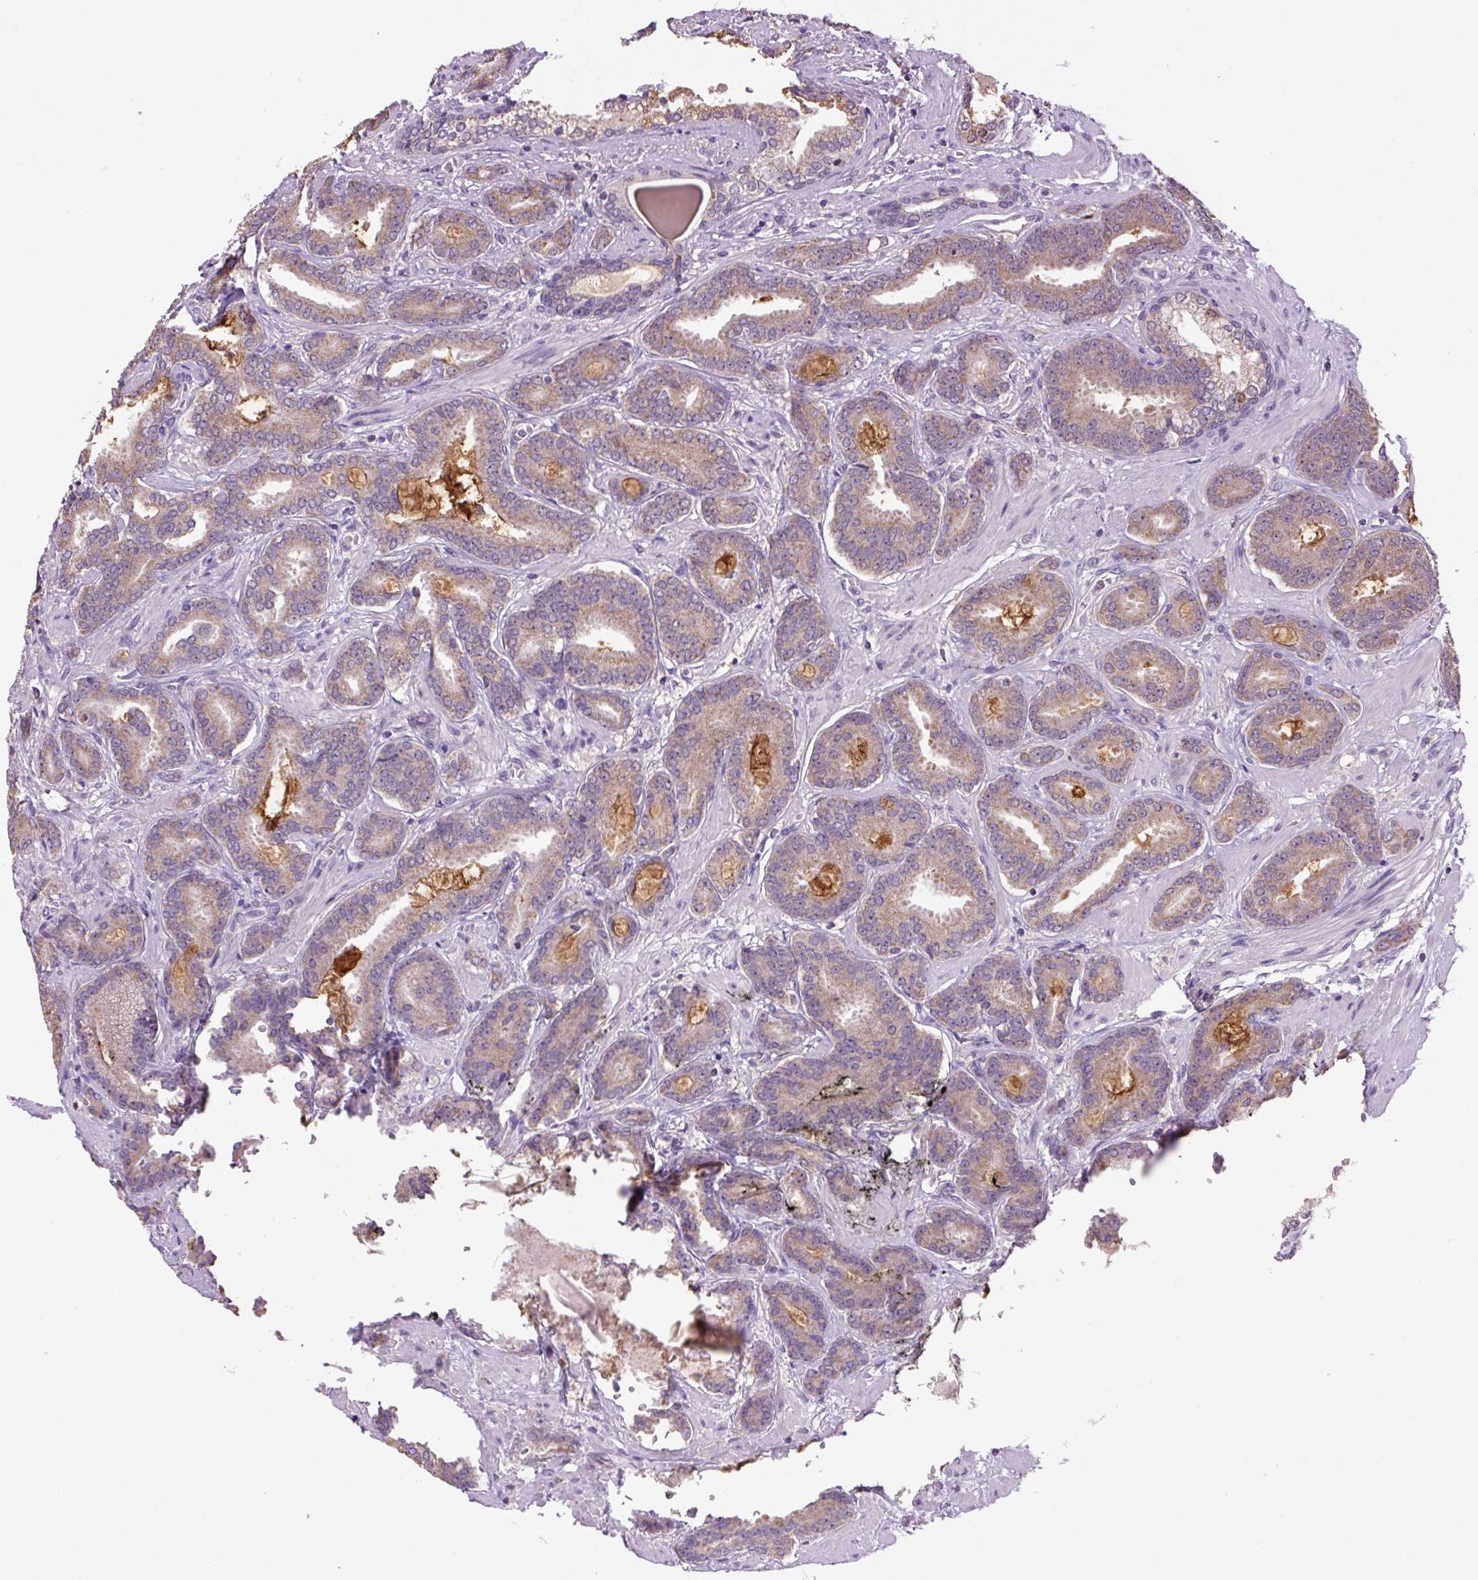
{"staining": {"intensity": "moderate", "quantity": ">75%", "location": "cytoplasmic/membranous"}, "tissue": "prostate cancer", "cell_type": "Tumor cells", "image_type": "cancer", "snomed": [{"axis": "morphology", "description": "Adenocarcinoma, Low grade"}, {"axis": "topography", "description": "Prostate and seminal vesicle, NOS"}], "caption": "Prostate cancer was stained to show a protein in brown. There is medium levels of moderate cytoplasmic/membranous positivity in approximately >75% of tumor cells. The protein of interest is shown in brown color, while the nuclei are stained blue.", "gene": "SGF29", "patient": {"sex": "male", "age": 61}}